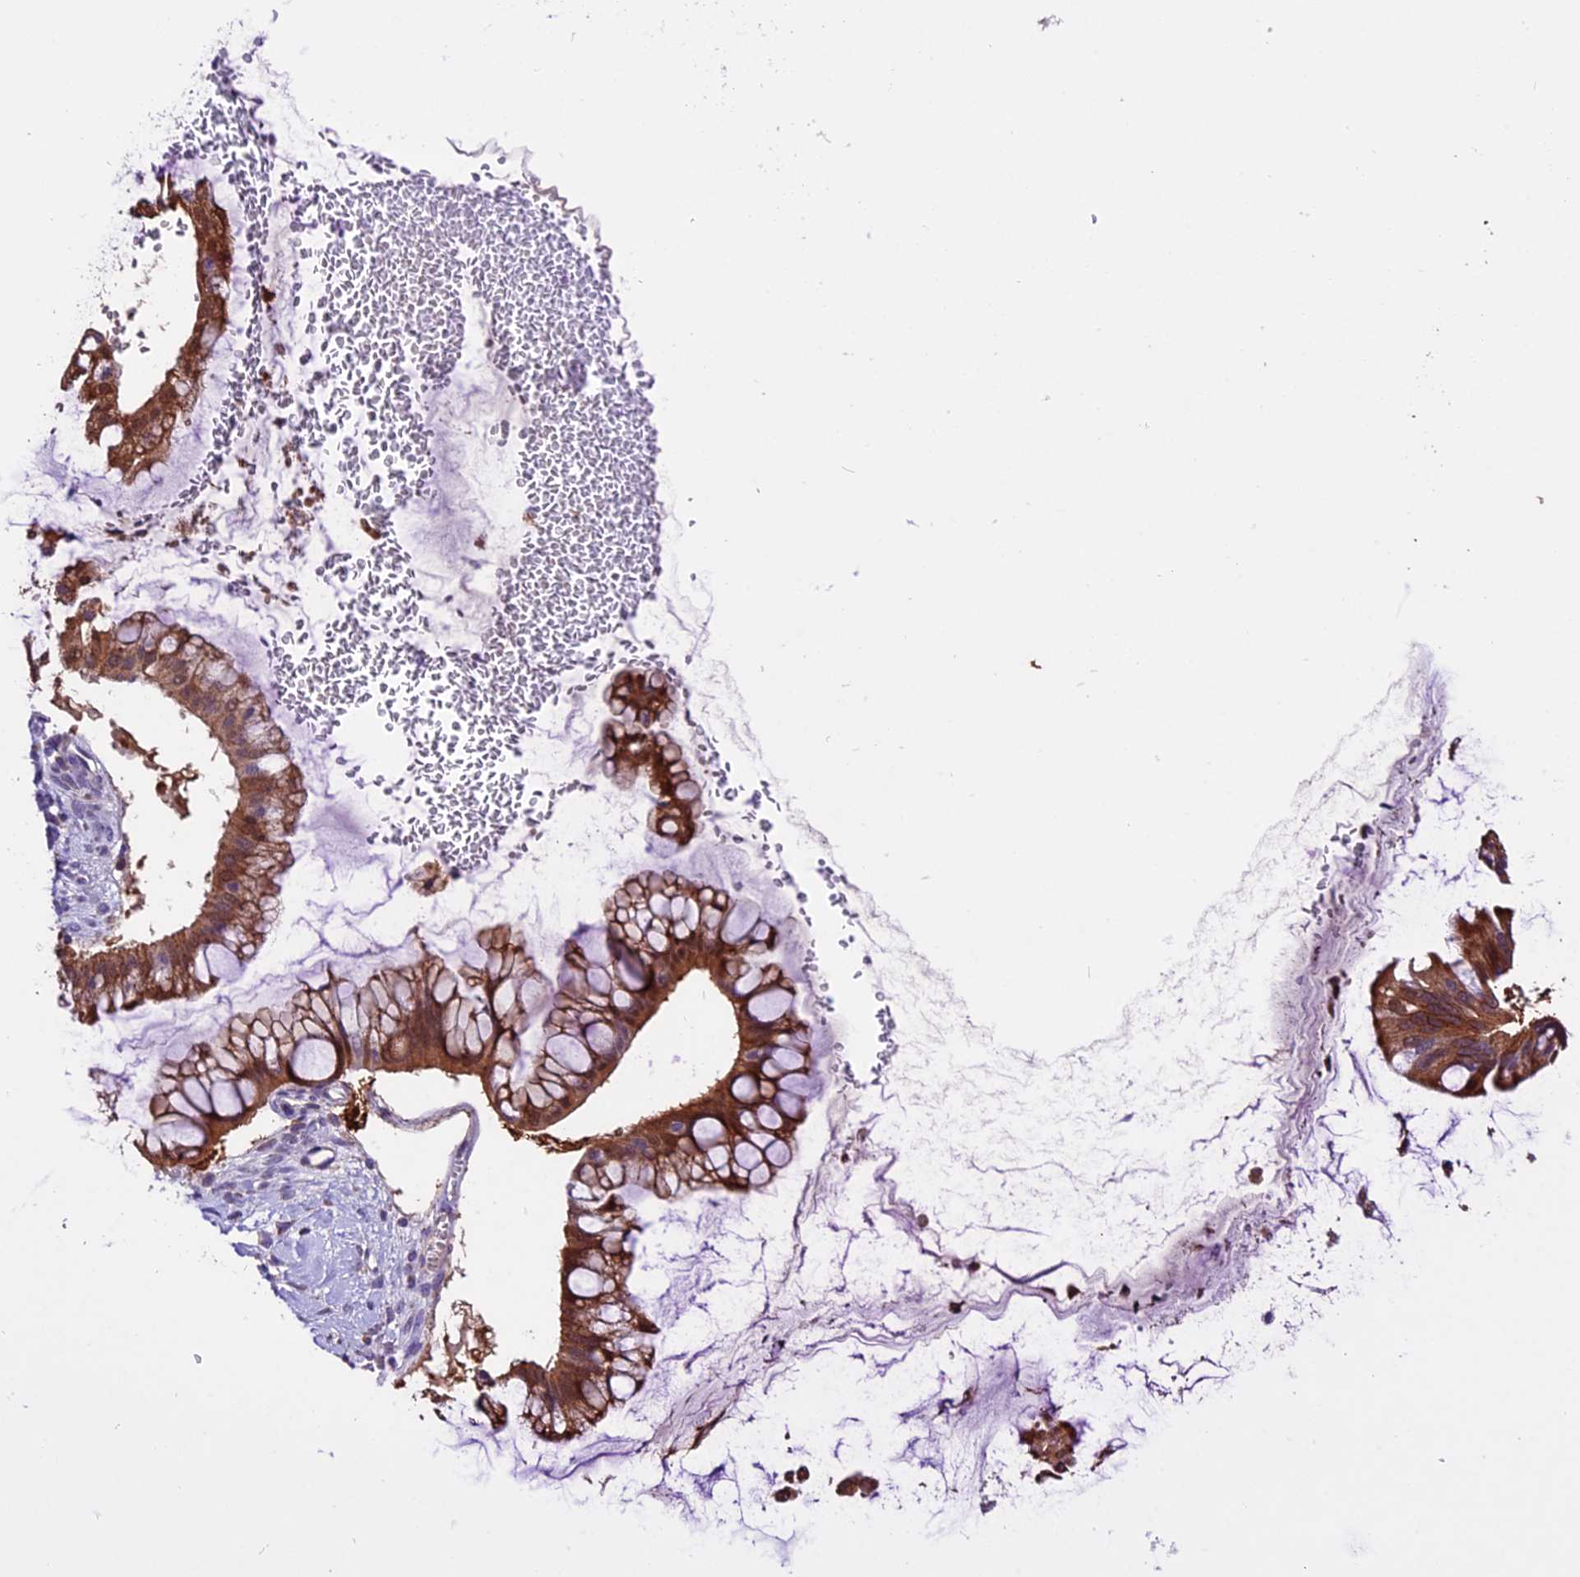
{"staining": {"intensity": "moderate", "quantity": ">75%", "location": "cytoplasmic/membranous"}, "tissue": "ovarian cancer", "cell_type": "Tumor cells", "image_type": "cancer", "snomed": [{"axis": "morphology", "description": "Cystadenocarcinoma, mucinous, NOS"}, {"axis": "topography", "description": "Ovary"}], "caption": "A high-resolution micrograph shows IHC staining of ovarian cancer (mucinous cystadenocarcinoma), which exhibits moderate cytoplasmic/membranous expression in approximately >75% of tumor cells. The protein is stained brown, and the nuclei are stained in blue (DAB IHC with brightfield microscopy, high magnification).", "gene": "DDX28", "patient": {"sex": "female", "age": 73}}